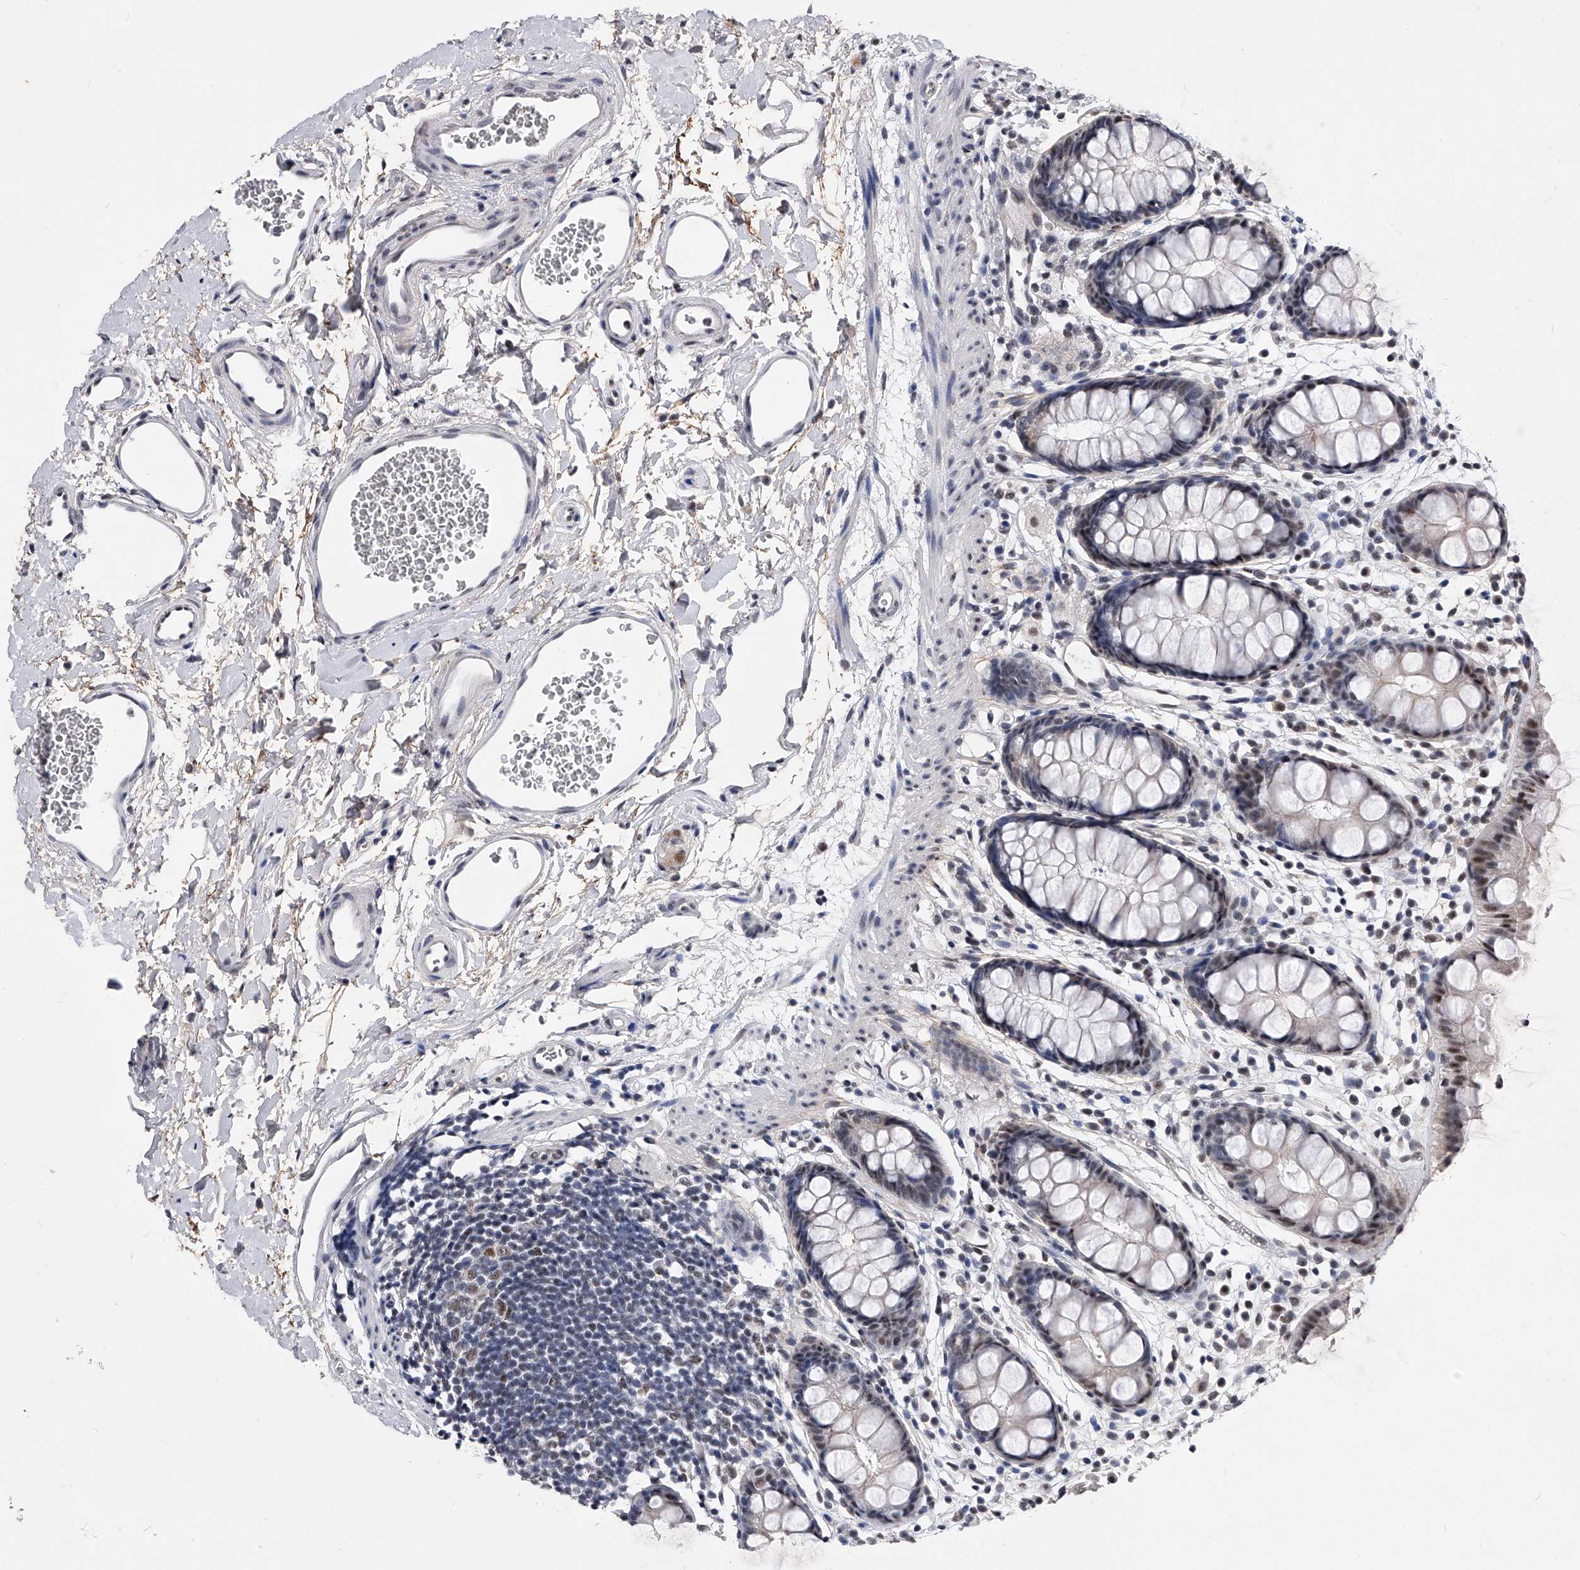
{"staining": {"intensity": "moderate", "quantity": "<25%", "location": "cytoplasmic/membranous,nuclear"}, "tissue": "rectum", "cell_type": "Glandular cells", "image_type": "normal", "snomed": [{"axis": "morphology", "description": "Normal tissue, NOS"}, {"axis": "topography", "description": "Rectum"}], "caption": "A high-resolution histopathology image shows IHC staining of normal rectum, which reveals moderate cytoplasmic/membranous,nuclear expression in approximately <25% of glandular cells. (DAB (3,3'-diaminobenzidine) IHC with brightfield microscopy, high magnification).", "gene": "ZNF529", "patient": {"sex": "female", "age": 65}}